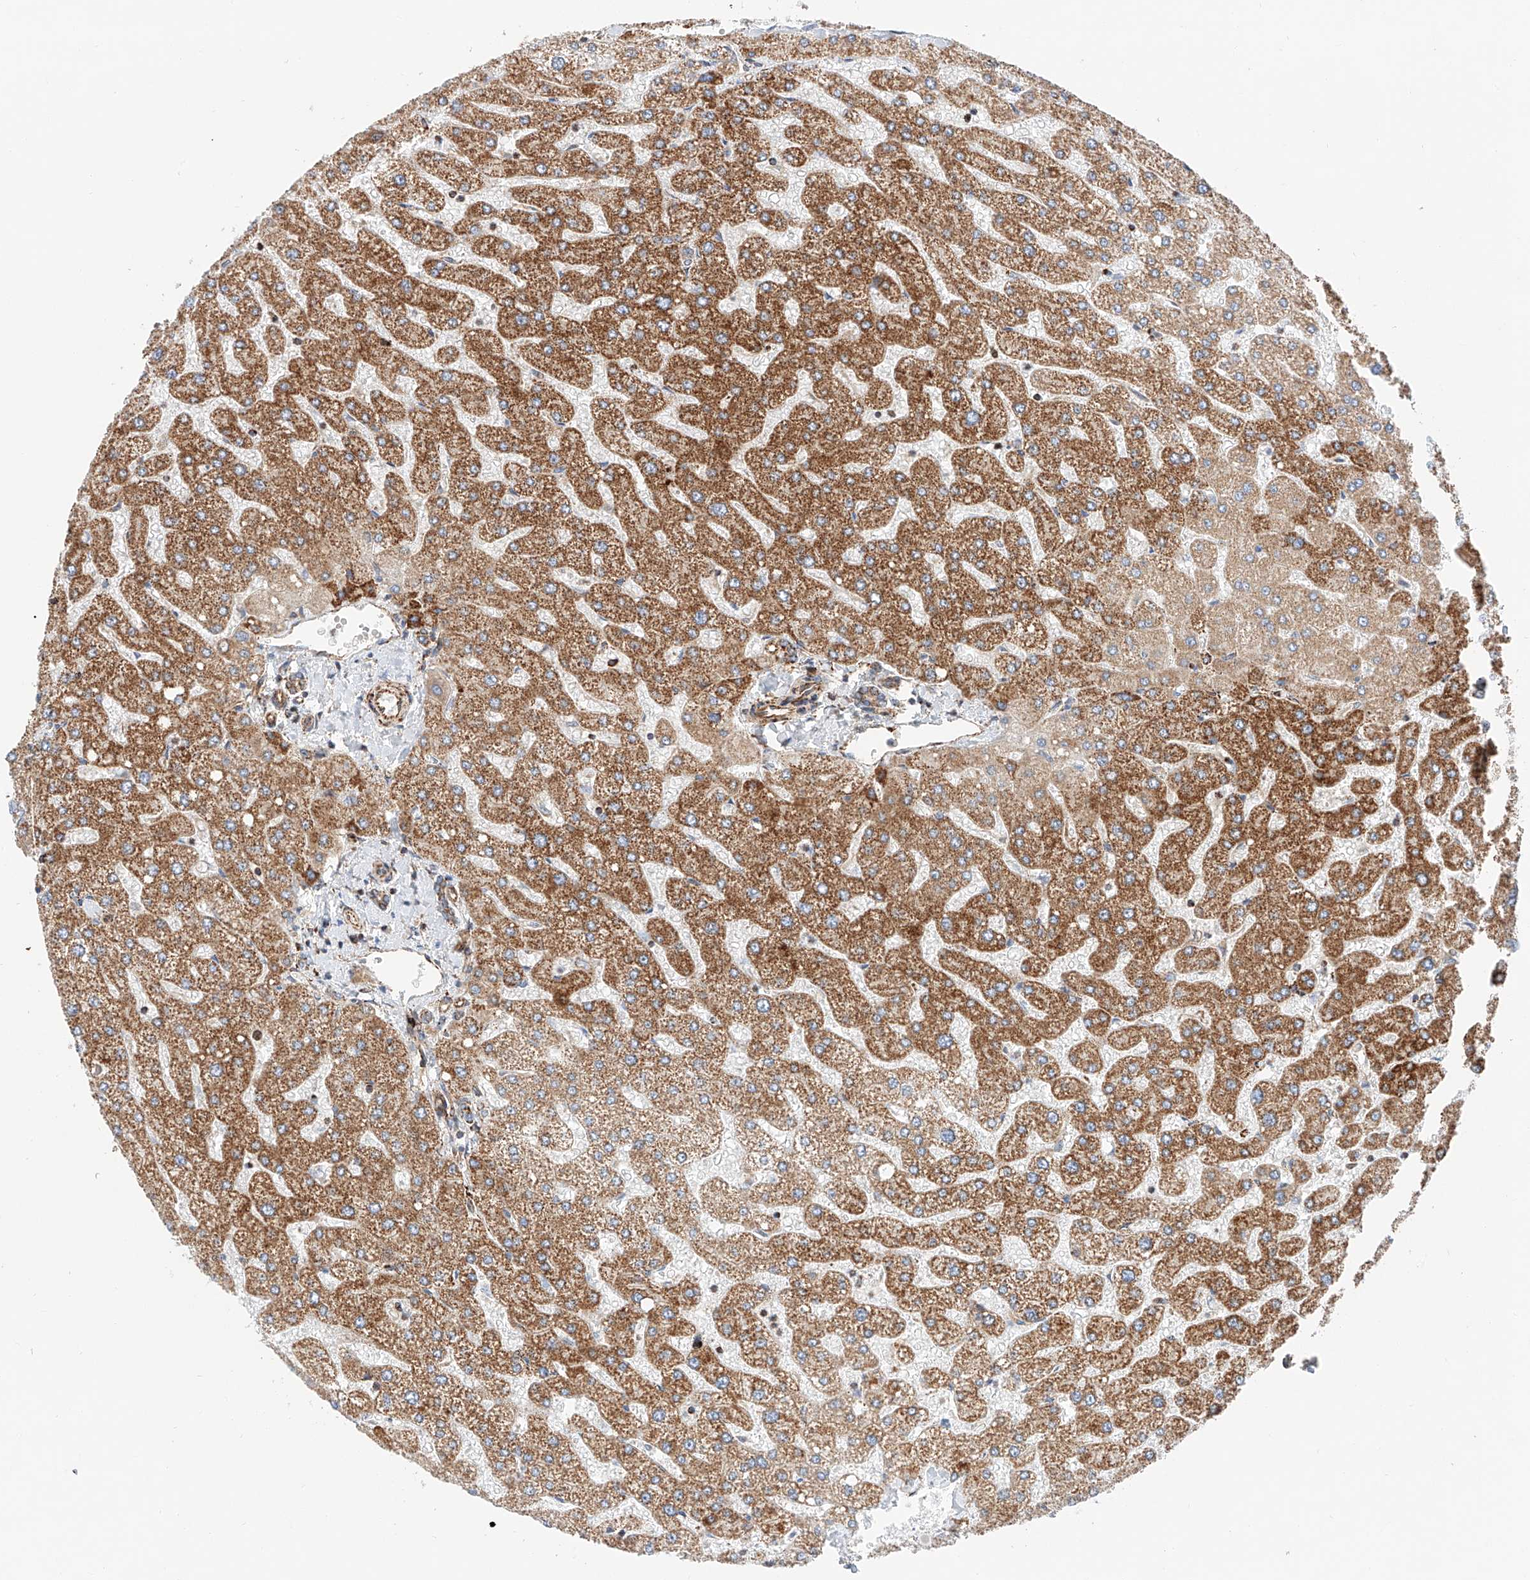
{"staining": {"intensity": "moderate", "quantity": ">75%", "location": "cytoplasmic/membranous"}, "tissue": "liver", "cell_type": "Cholangiocytes", "image_type": "normal", "snomed": [{"axis": "morphology", "description": "Normal tissue, NOS"}, {"axis": "topography", "description": "Liver"}], "caption": "Benign liver exhibits moderate cytoplasmic/membranous positivity in approximately >75% of cholangiocytes, visualized by immunohistochemistry.", "gene": "NDUFV3", "patient": {"sex": "male", "age": 55}}